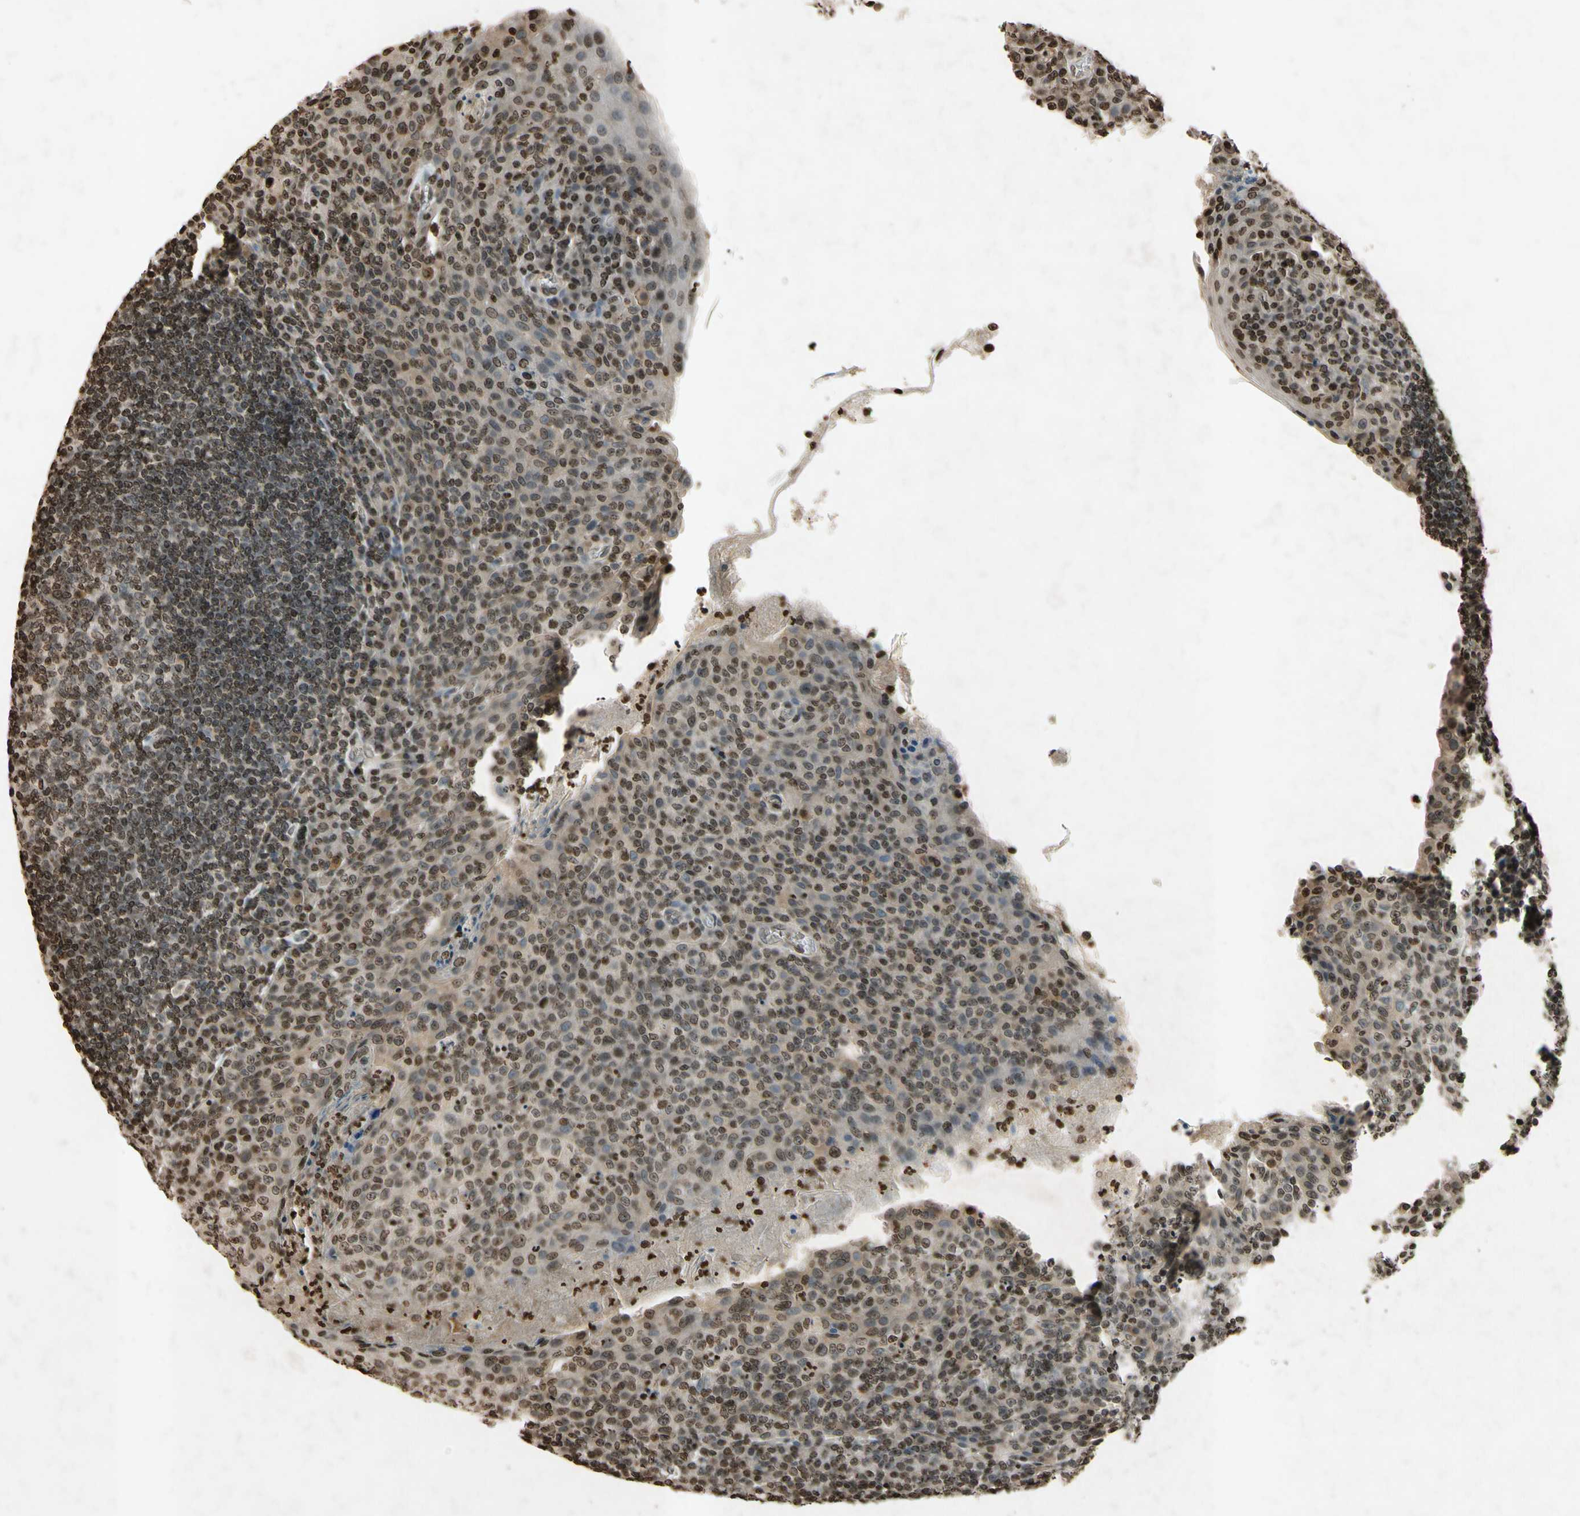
{"staining": {"intensity": "moderate", "quantity": ">75%", "location": "nuclear"}, "tissue": "tonsil", "cell_type": "Germinal center cells", "image_type": "normal", "snomed": [{"axis": "morphology", "description": "Normal tissue, NOS"}, {"axis": "topography", "description": "Tonsil"}], "caption": "Germinal center cells show moderate nuclear expression in about >75% of cells in normal tonsil.", "gene": "HOXB3", "patient": {"sex": "male", "age": 17}}